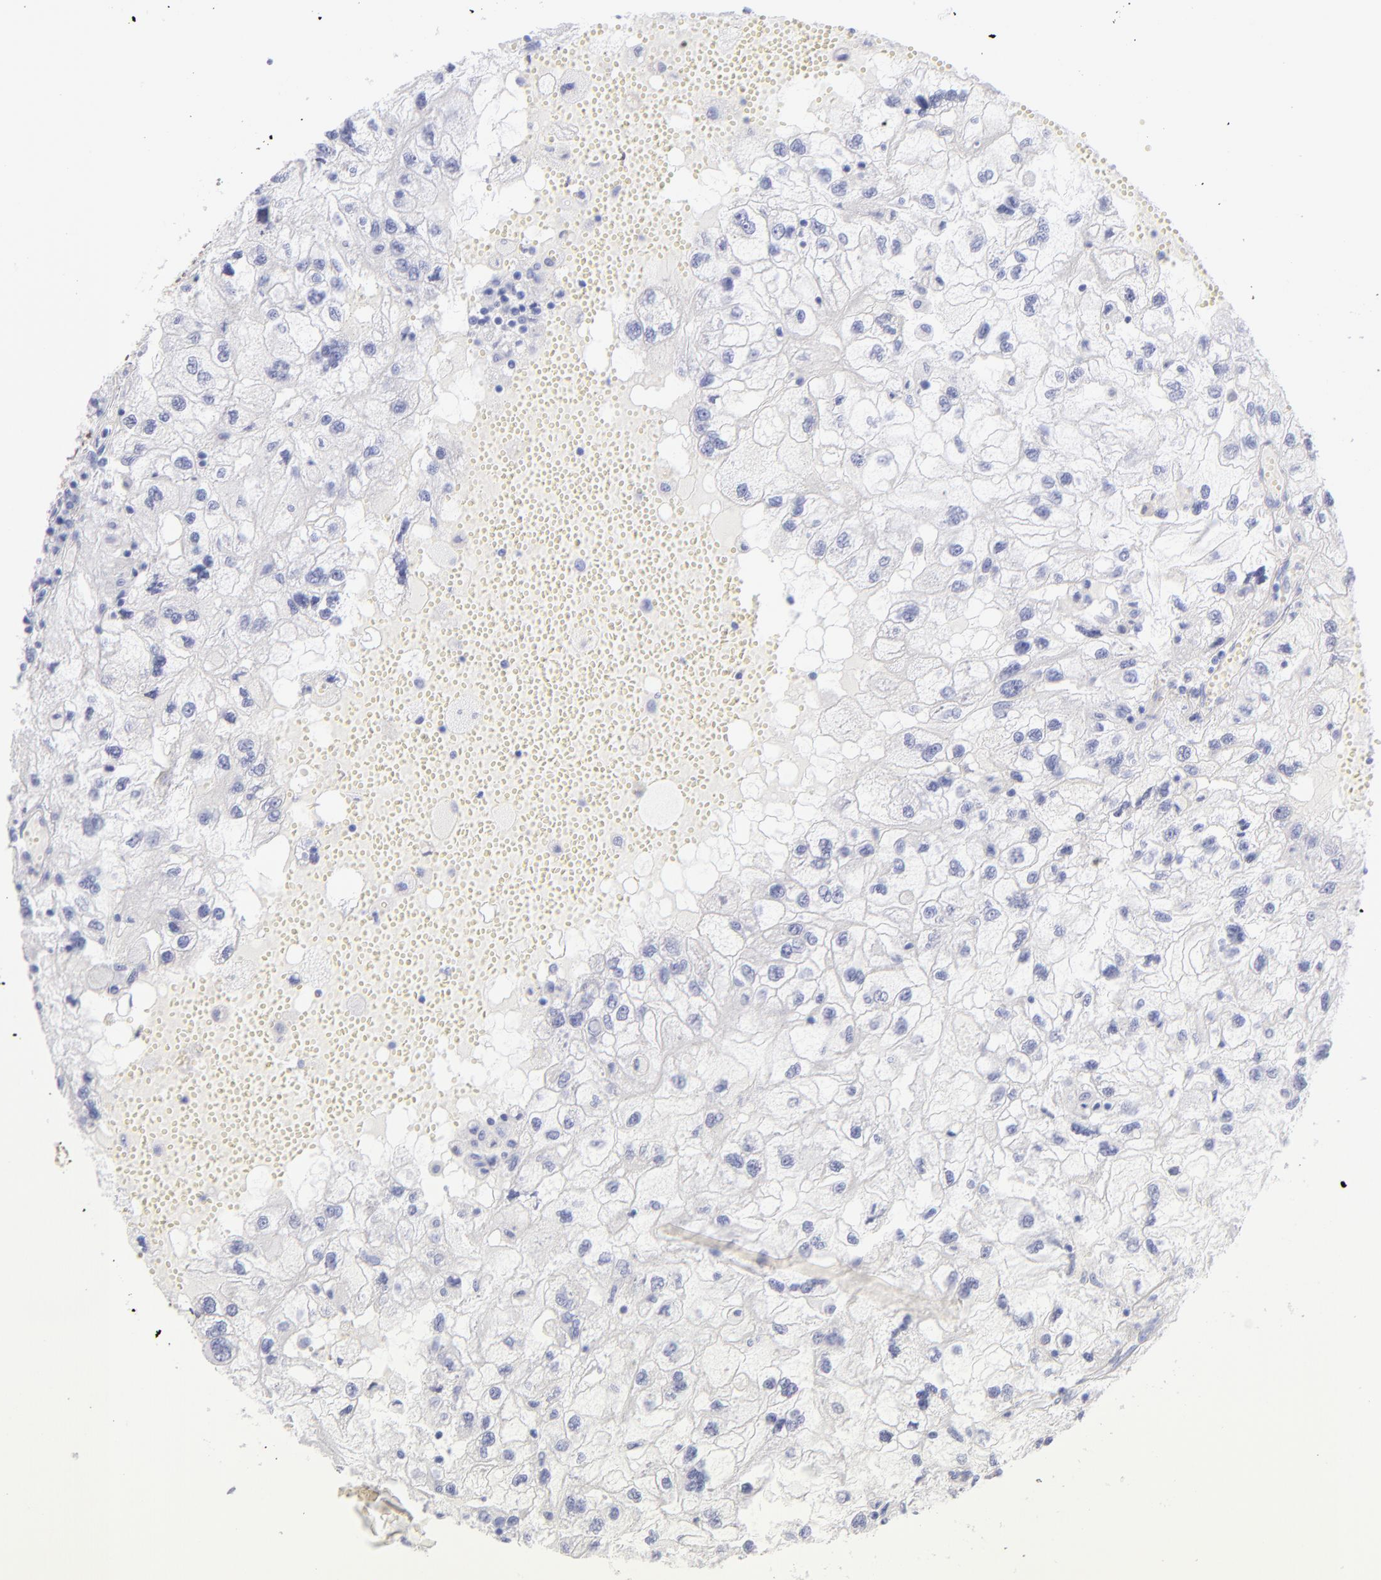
{"staining": {"intensity": "negative", "quantity": "none", "location": "none"}, "tissue": "renal cancer", "cell_type": "Tumor cells", "image_type": "cancer", "snomed": [{"axis": "morphology", "description": "Normal tissue, NOS"}, {"axis": "morphology", "description": "Adenocarcinoma, NOS"}, {"axis": "topography", "description": "Kidney"}], "caption": "This is an immunohistochemistry (IHC) image of human renal cancer. There is no positivity in tumor cells.", "gene": "SCGN", "patient": {"sex": "male", "age": 71}}